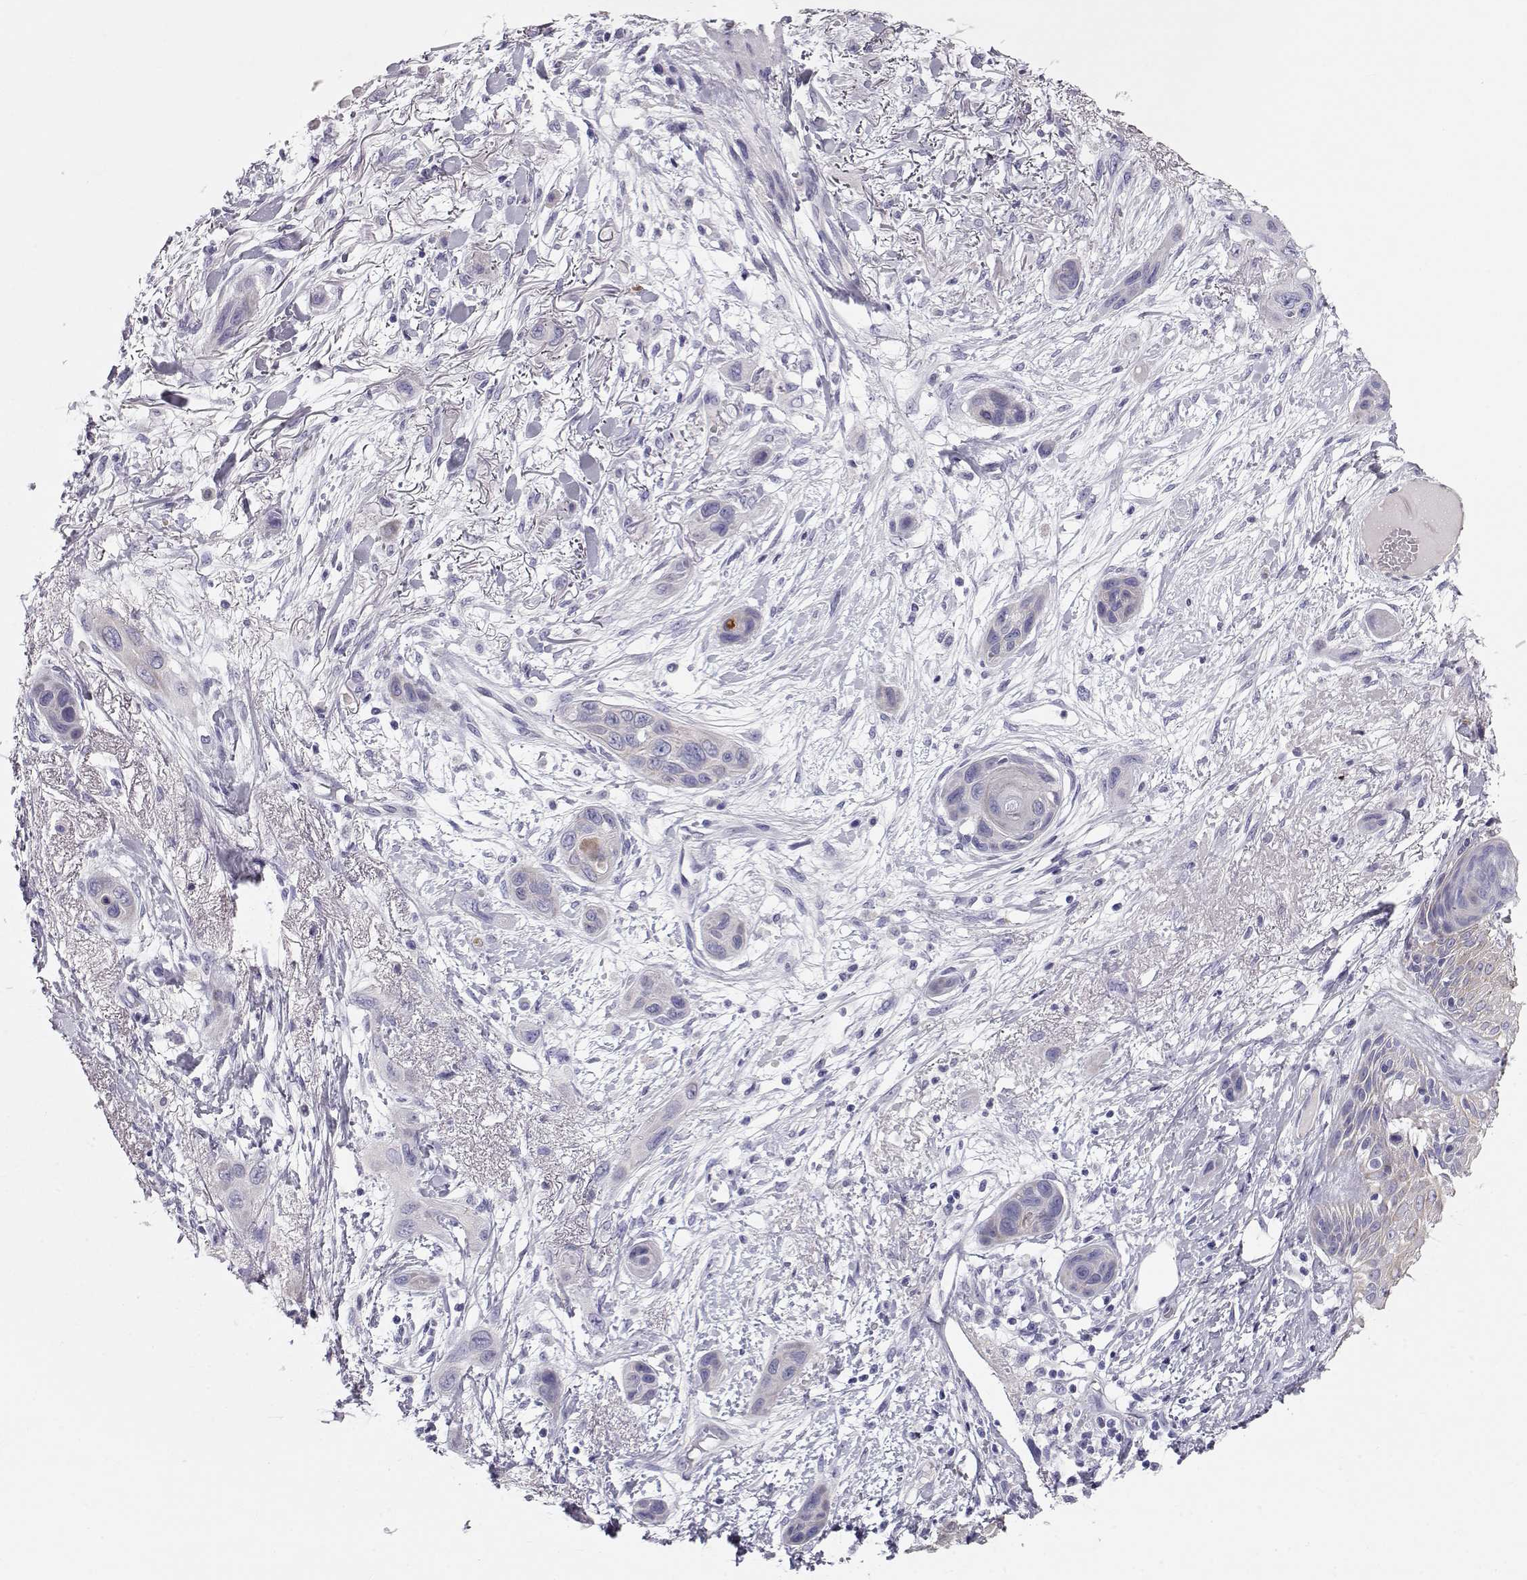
{"staining": {"intensity": "negative", "quantity": "none", "location": "none"}, "tissue": "skin cancer", "cell_type": "Tumor cells", "image_type": "cancer", "snomed": [{"axis": "morphology", "description": "Squamous cell carcinoma, NOS"}, {"axis": "topography", "description": "Skin"}], "caption": "IHC image of squamous cell carcinoma (skin) stained for a protein (brown), which shows no staining in tumor cells.", "gene": "GPR26", "patient": {"sex": "male", "age": 79}}